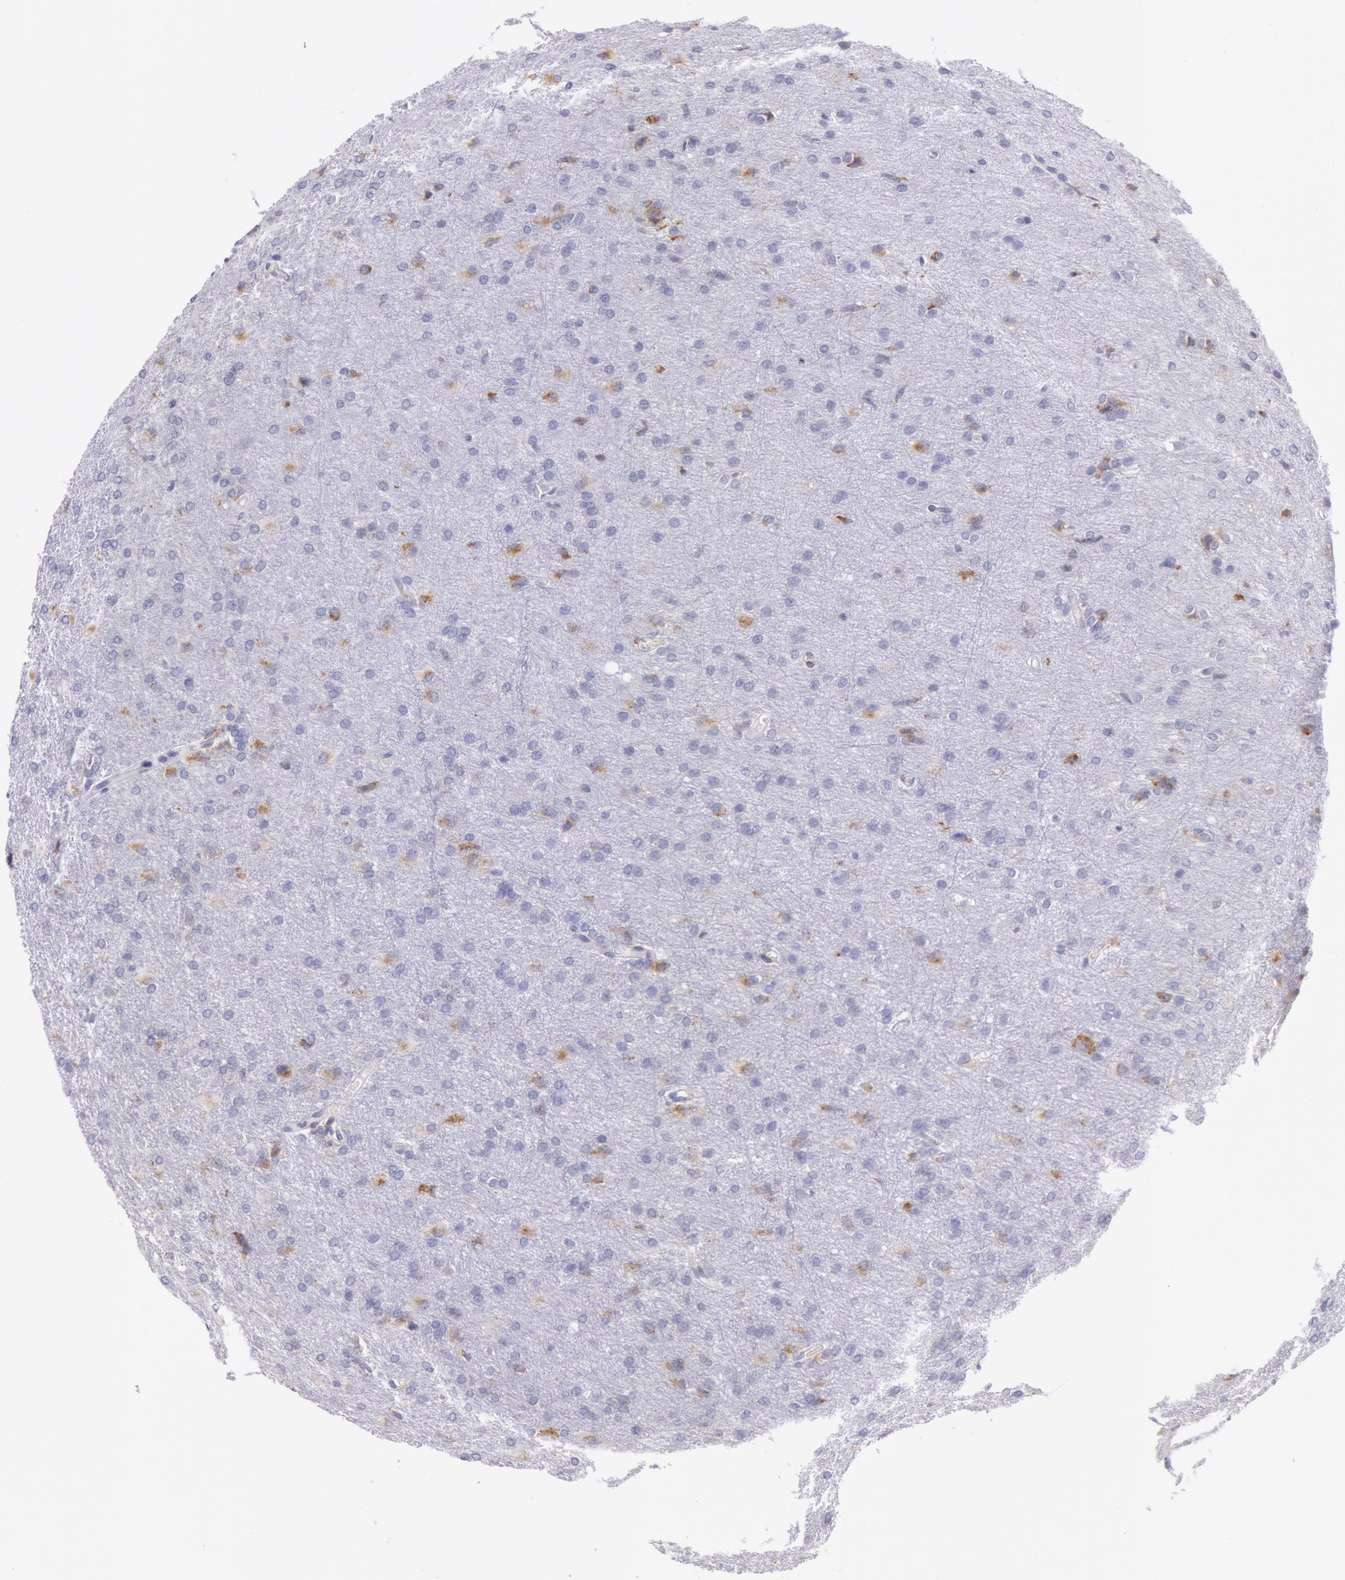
{"staining": {"intensity": "weak", "quantity": "25%-75%", "location": "cytoplasmic/membranous"}, "tissue": "glioma", "cell_type": "Tumor cells", "image_type": "cancer", "snomed": [{"axis": "morphology", "description": "Glioma, malignant, High grade"}, {"axis": "topography", "description": "Brain"}], "caption": "The photomicrograph demonstrates staining of glioma, revealing weak cytoplasmic/membranous protein expression (brown color) within tumor cells.", "gene": "CIDEB", "patient": {"sex": "male", "age": 68}}